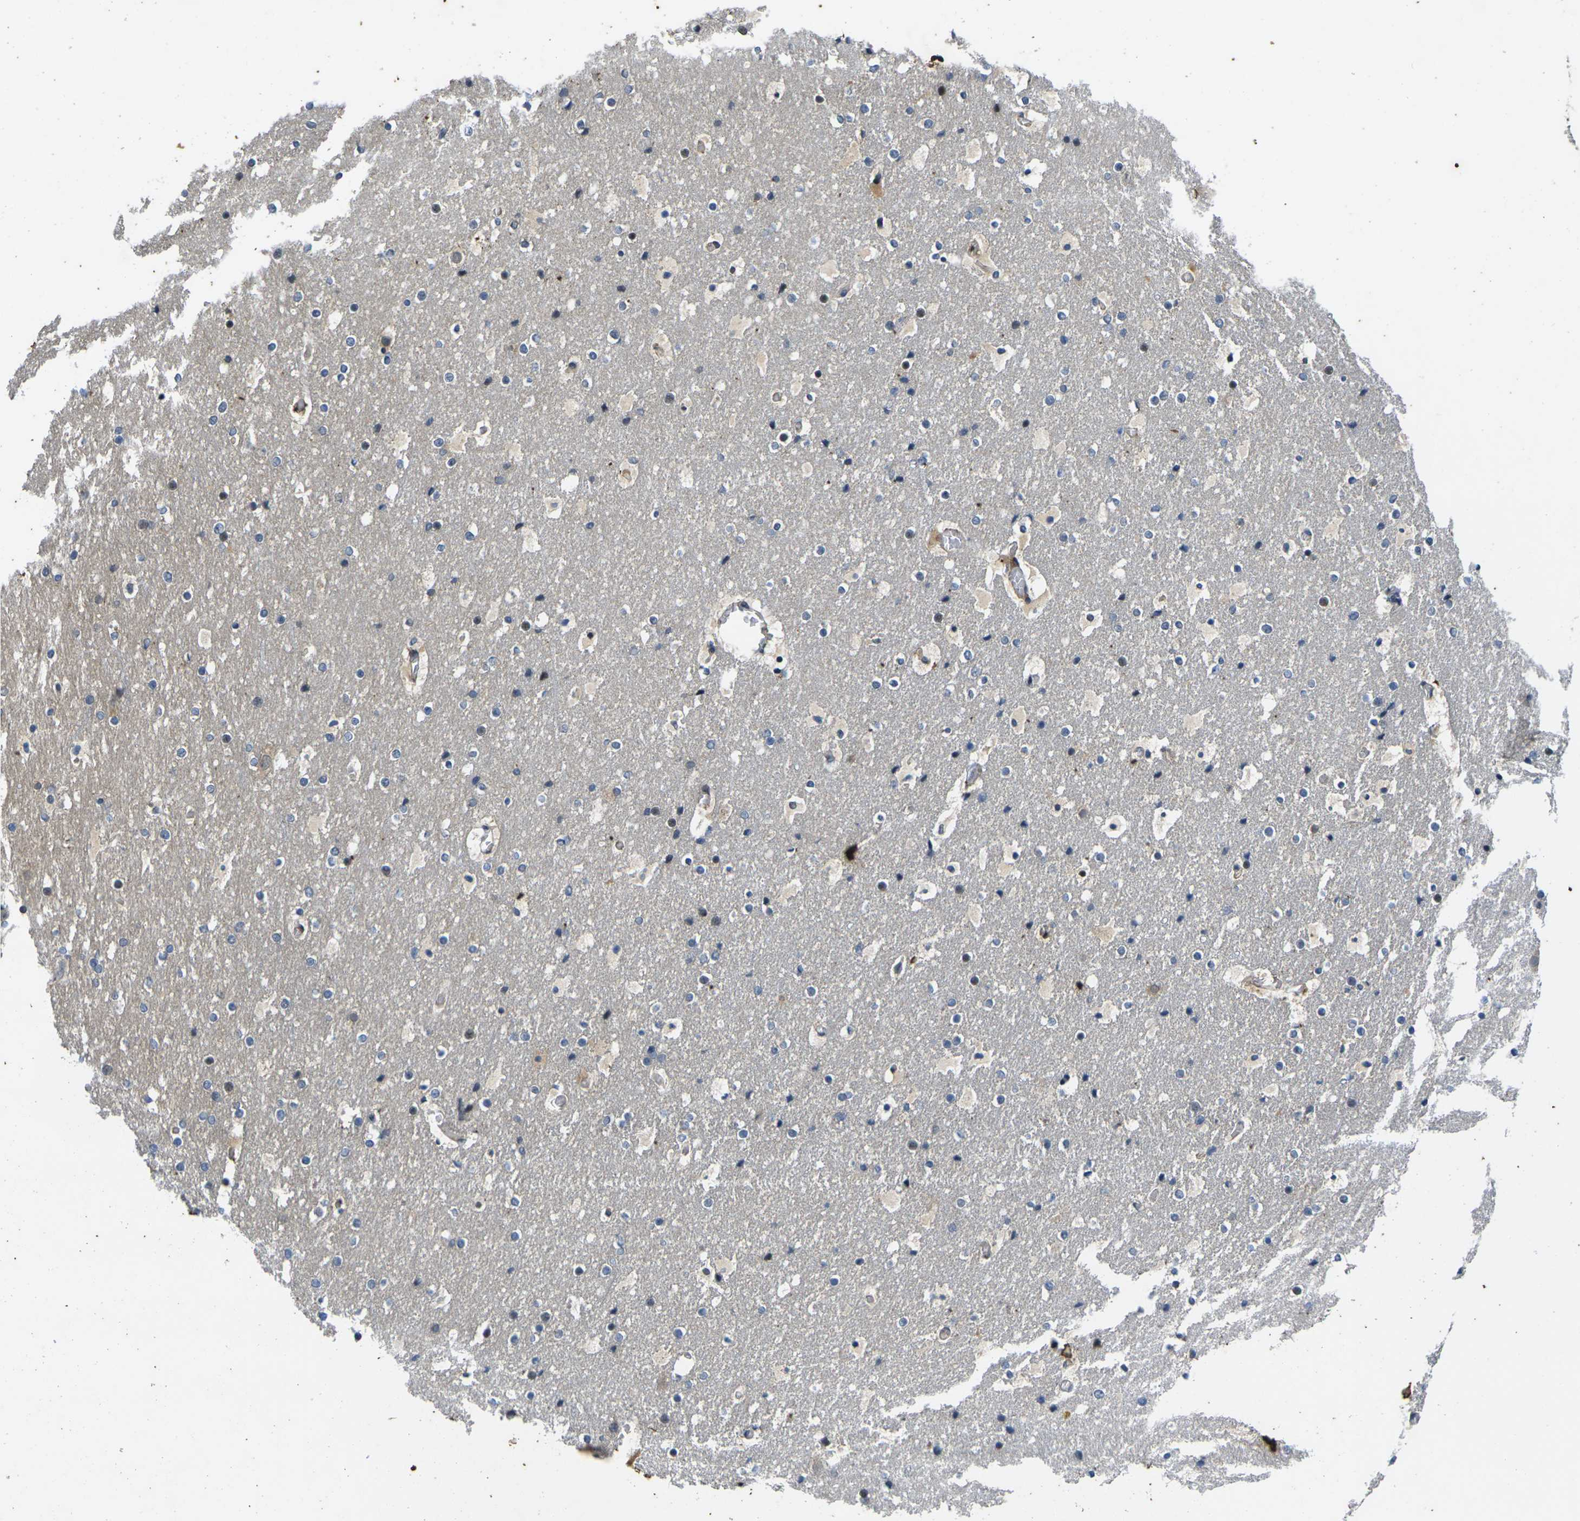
{"staining": {"intensity": "moderate", "quantity": ">75%", "location": "cytoplasmic/membranous"}, "tissue": "cerebral cortex", "cell_type": "Endothelial cells", "image_type": "normal", "snomed": [{"axis": "morphology", "description": "Normal tissue, NOS"}, {"axis": "topography", "description": "Cerebral cortex"}], "caption": "Immunohistochemistry (IHC) histopathology image of normal human cerebral cortex stained for a protein (brown), which demonstrates medium levels of moderate cytoplasmic/membranous expression in about >75% of endothelial cells.", "gene": "ROBO2", "patient": {"sex": "male", "age": 57}}